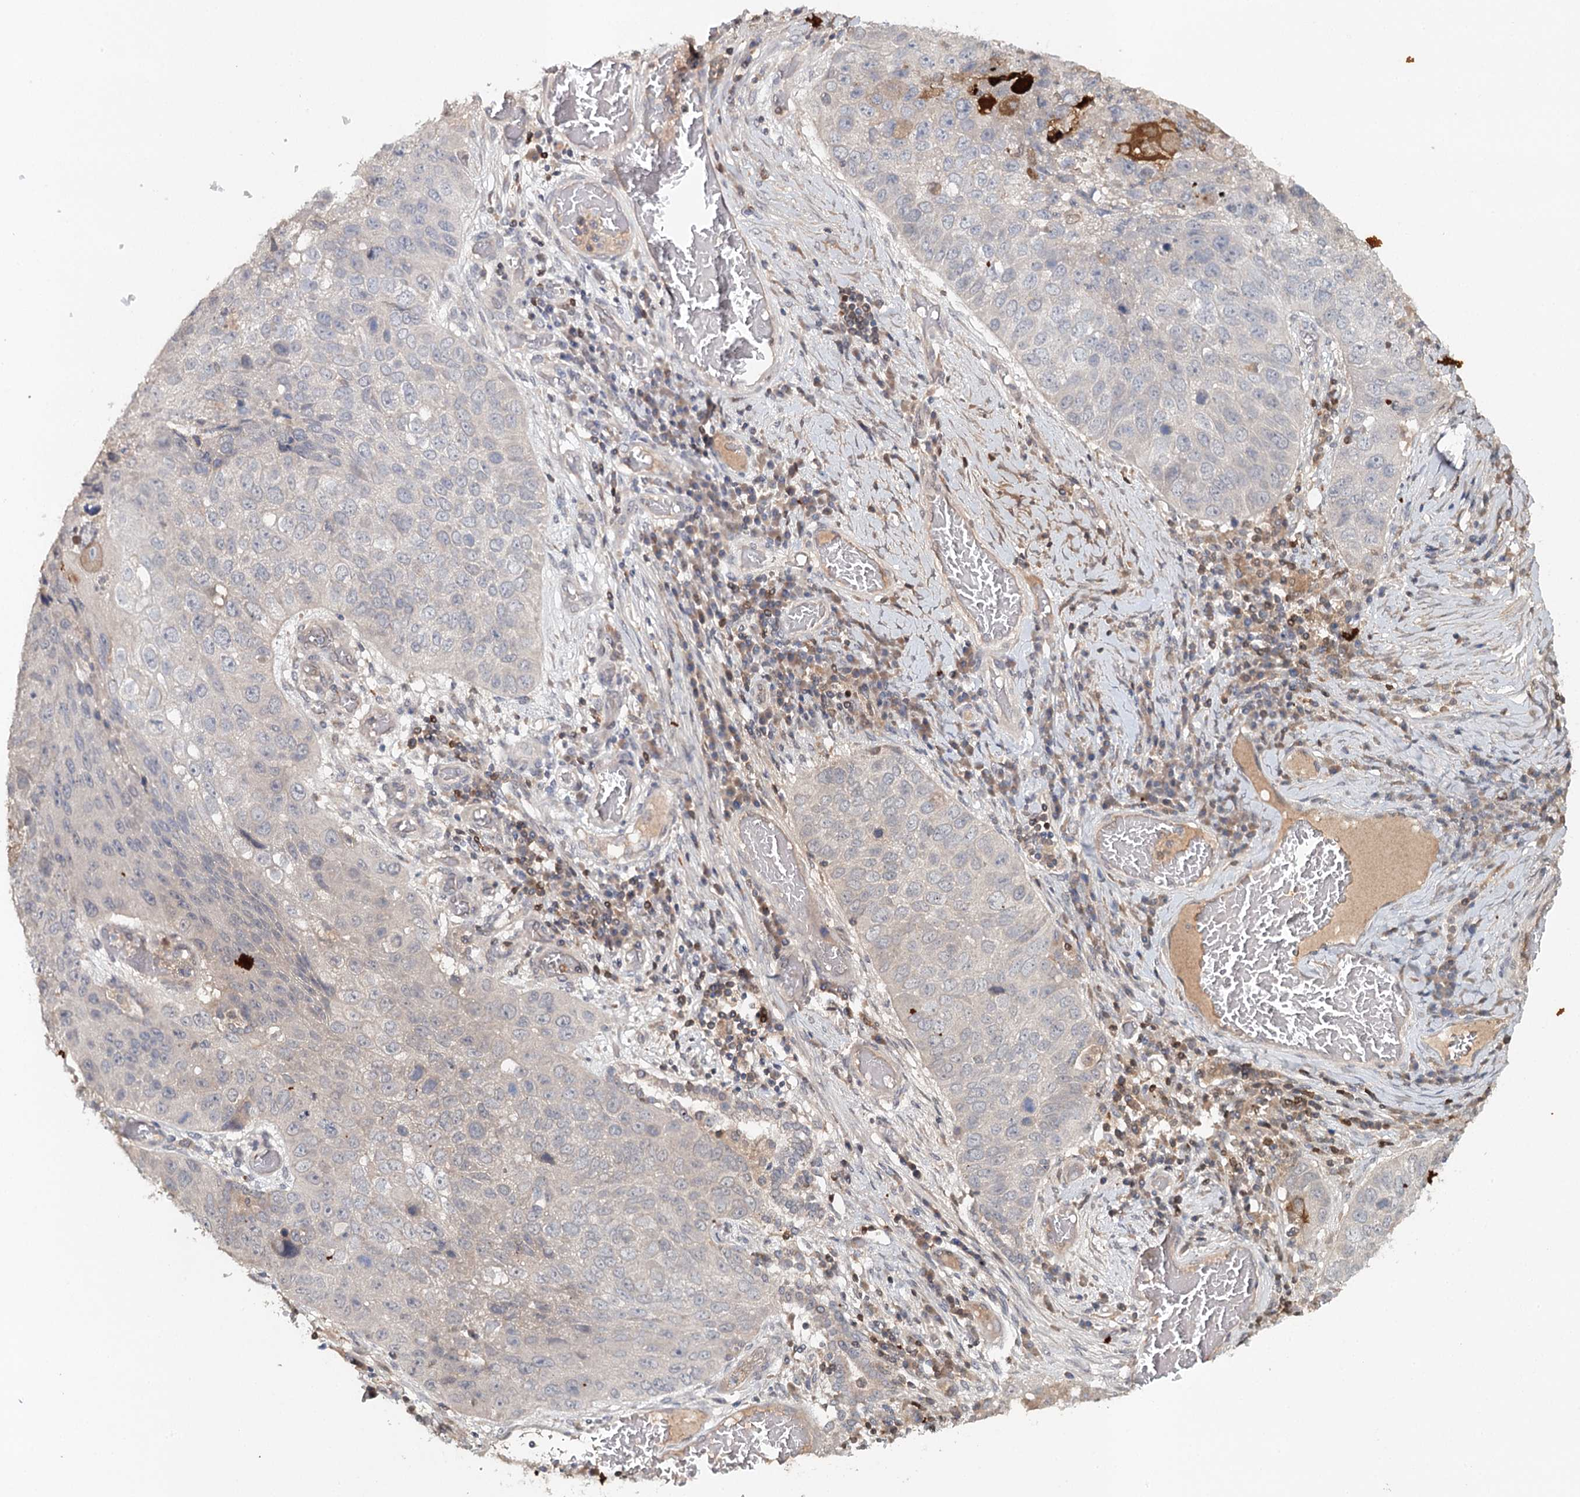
{"staining": {"intensity": "negative", "quantity": "none", "location": "none"}, "tissue": "lung cancer", "cell_type": "Tumor cells", "image_type": "cancer", "snomed": [{"axis": "morphology", "description": "Squamous cell carcinoma, NOS"}, {"axis": "topography", "description": "Lung"}], "caption": "IHC photomicrograph of neoplastic tissue: human lung cancer stained with DAB demonstrates no significant protein expression in tumor cells. (DAB (3,3'-diaminobenzidine) IHC with hematoxylin counter stain).", "gene": "SLC41A2", "patient": {"sex": "male", "age": 61}}